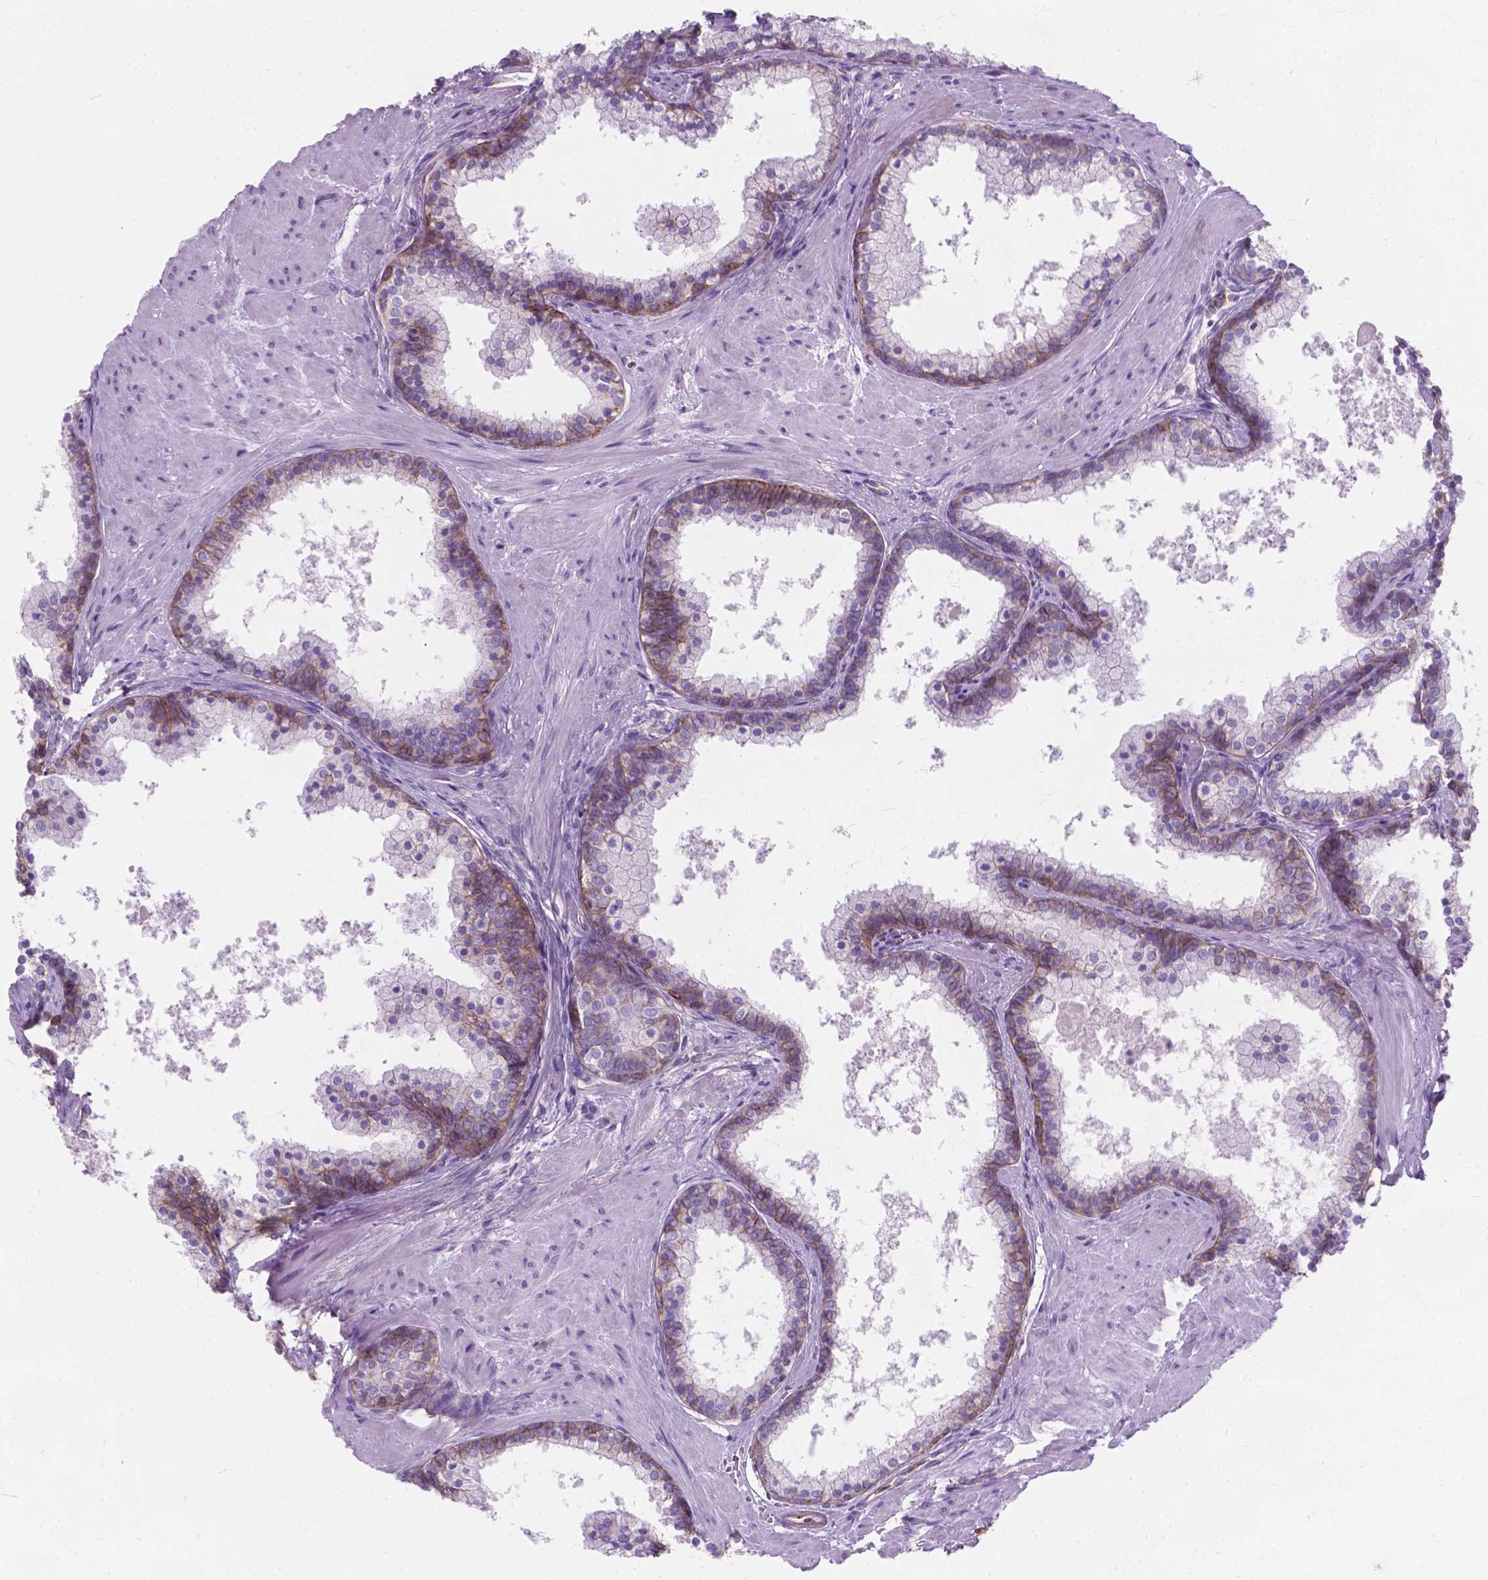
{"staining": {"intensity": "weak", "quantity": "25%-75%", "location": "cytoplasmic/membranous"}, "tissue": "prostate", "cell_type": "Glandular cells", "image_type": "normal", "snomed": [{"axis": "morphology", "description": "Normal tissue, NOS"}, {"axis": "topography", "description": "Prostate"}], "caption": "Immunohistochemical staining of benign human prostate shows weak cytoplasmic/membranous protein expression in approximately 25%-75% of glandular cells.", "gene": "KIAA0040", "patient": {"sex": "male", "age": 61}}